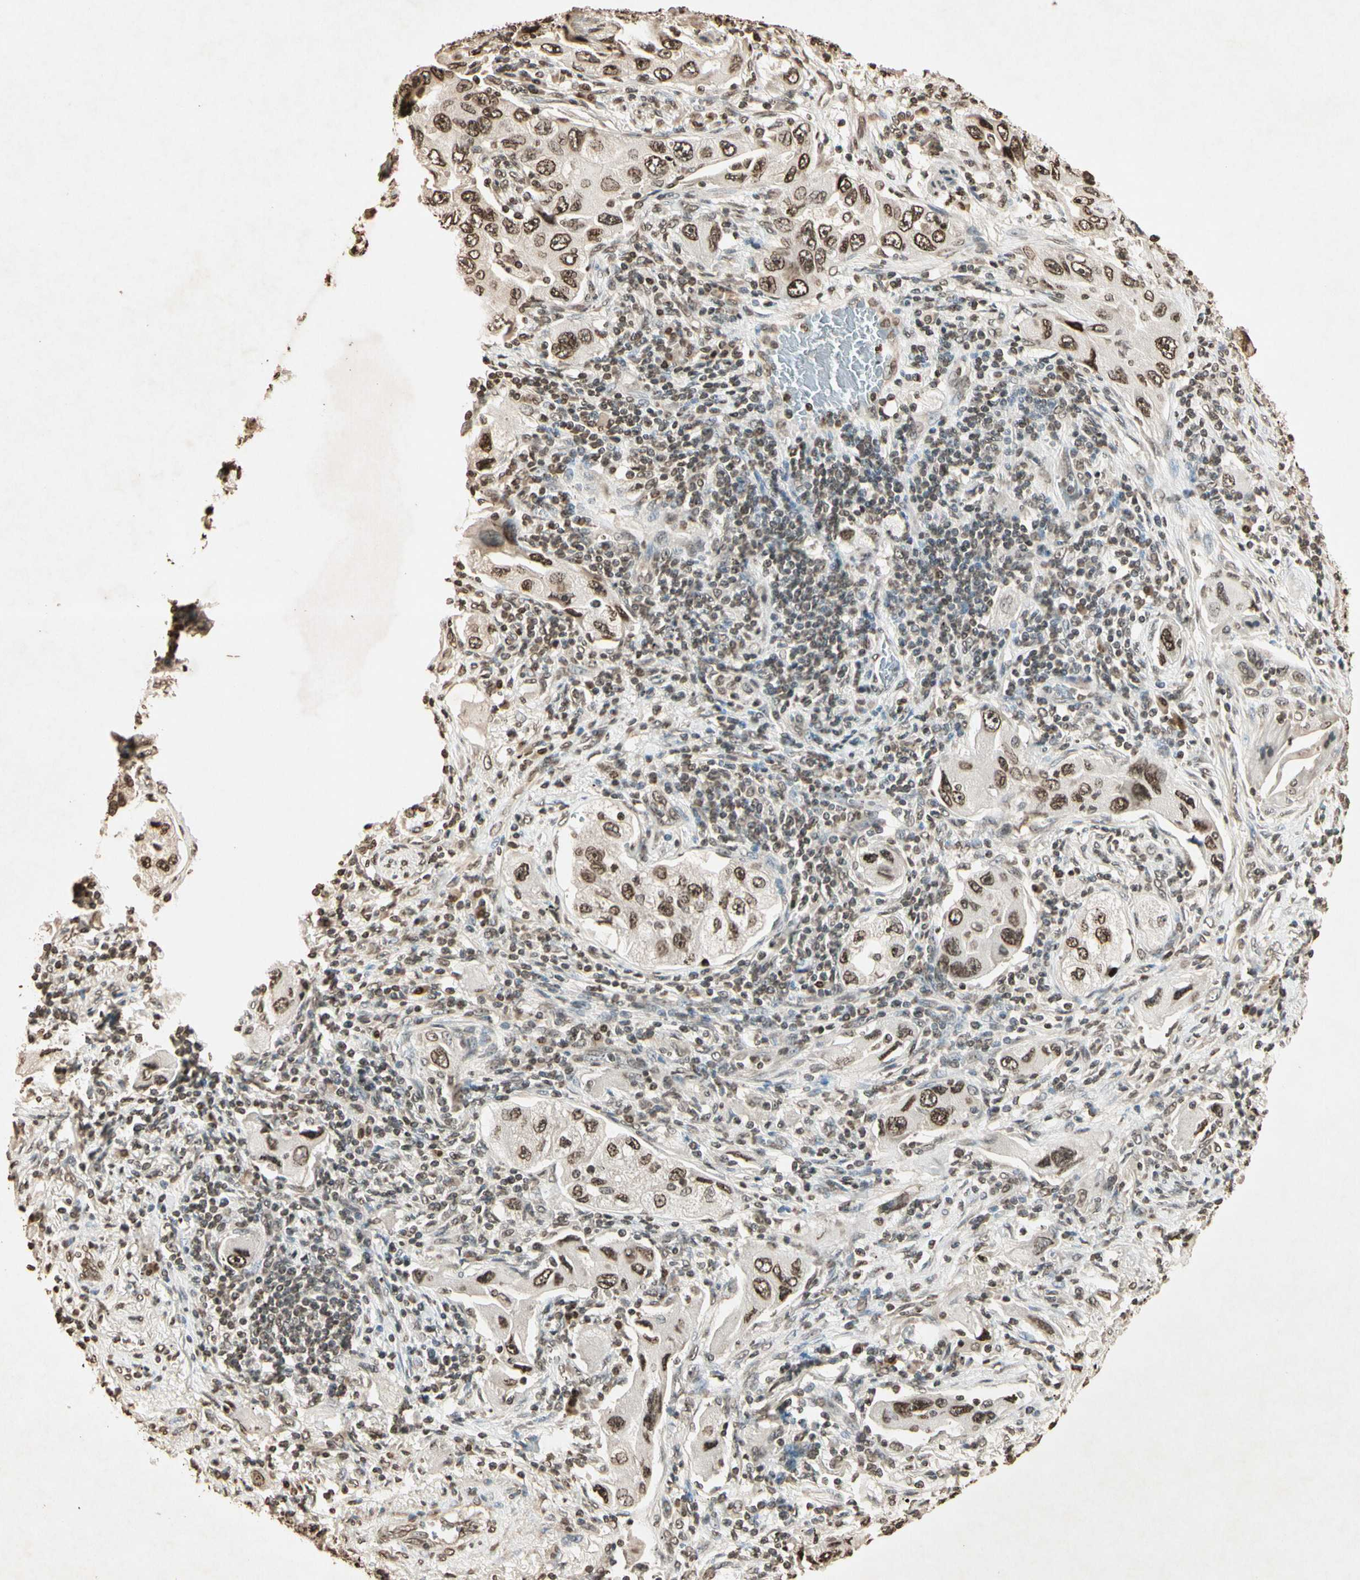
{"staining": {"intensity": "moderate", "quantity": ">75%", "location": "nuclear"}, "tissue": "lung cancer", "cell_type": "Tumor cells", "image_type": "cancer", "snomed": [{"axis": "morphology", "description": "Adenocarcinoma, NOS"}, {"axis": "topography", "description": "Lung"}], "caption": "The micrograph displays a brown stain indicating the presence of a protein in the nuclear of tumor cells in lung cancer.", "gene": "TOP1", "patient": {"sex": "female", "age": 65}}